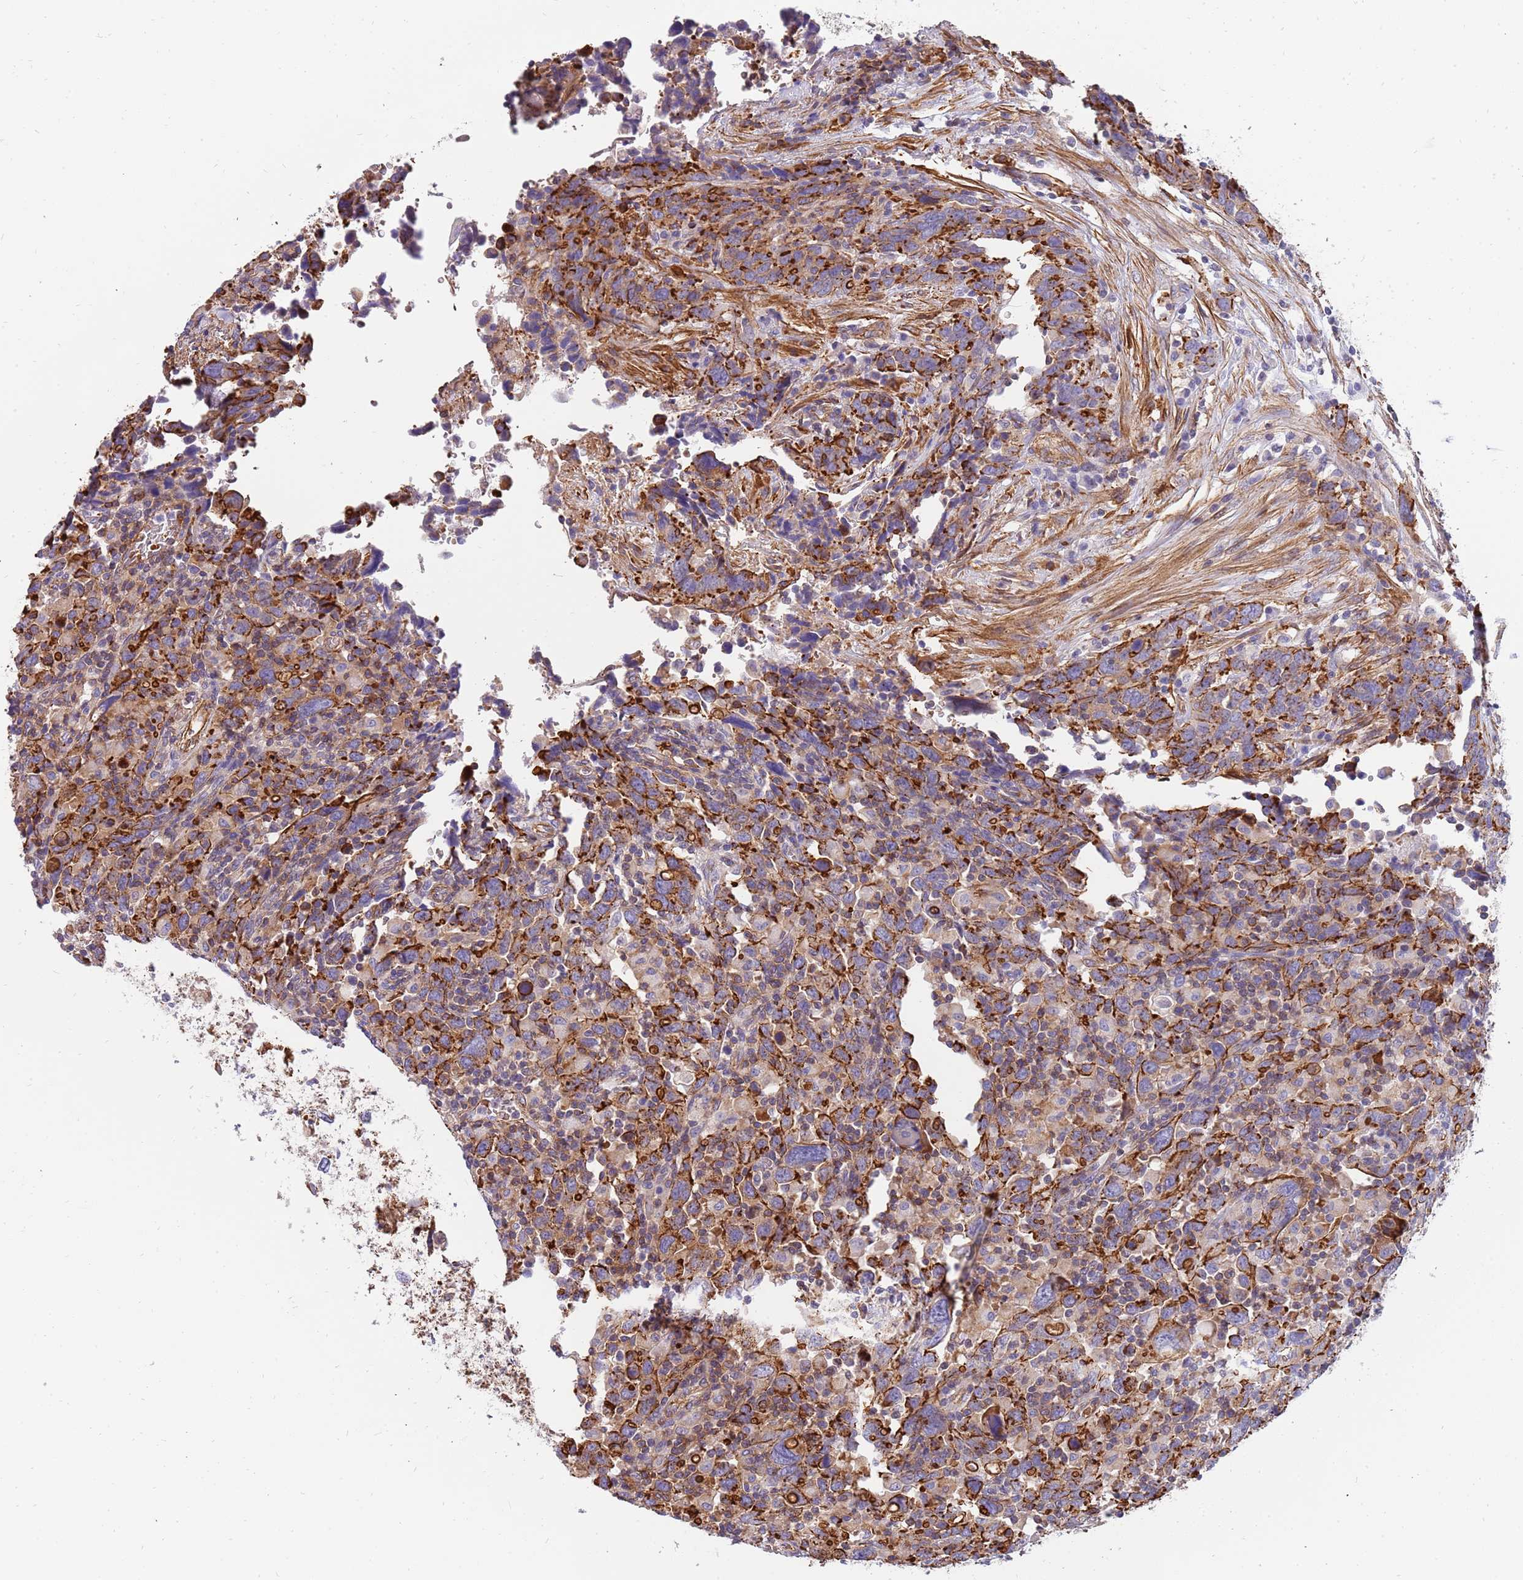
{"staining": {"intensity": "strong", "quantity": "<25%", "location": "cytoplasmic/membranous"}, "tissue": "urothelial cancer", "cell_type": "Tumor cells", "image_type": "cancer", "snomed": [{"axis": "morphology", "description": "Urothelial carcinoma, High grade"}, {"axis": "topography", "description": "Urinary bladder"}], "caption": "DAB immunohistochemical staining of human urothelial carcinoma (high-grade) reveals strong cytoplasmic/membranous protein expression in approximately <25% of tumor cells. (DAB IHC, brown staining for protein, blue staining for nuclei).", "gene": "GFRAL", "patient": {"sex": "male", "age": 61}}